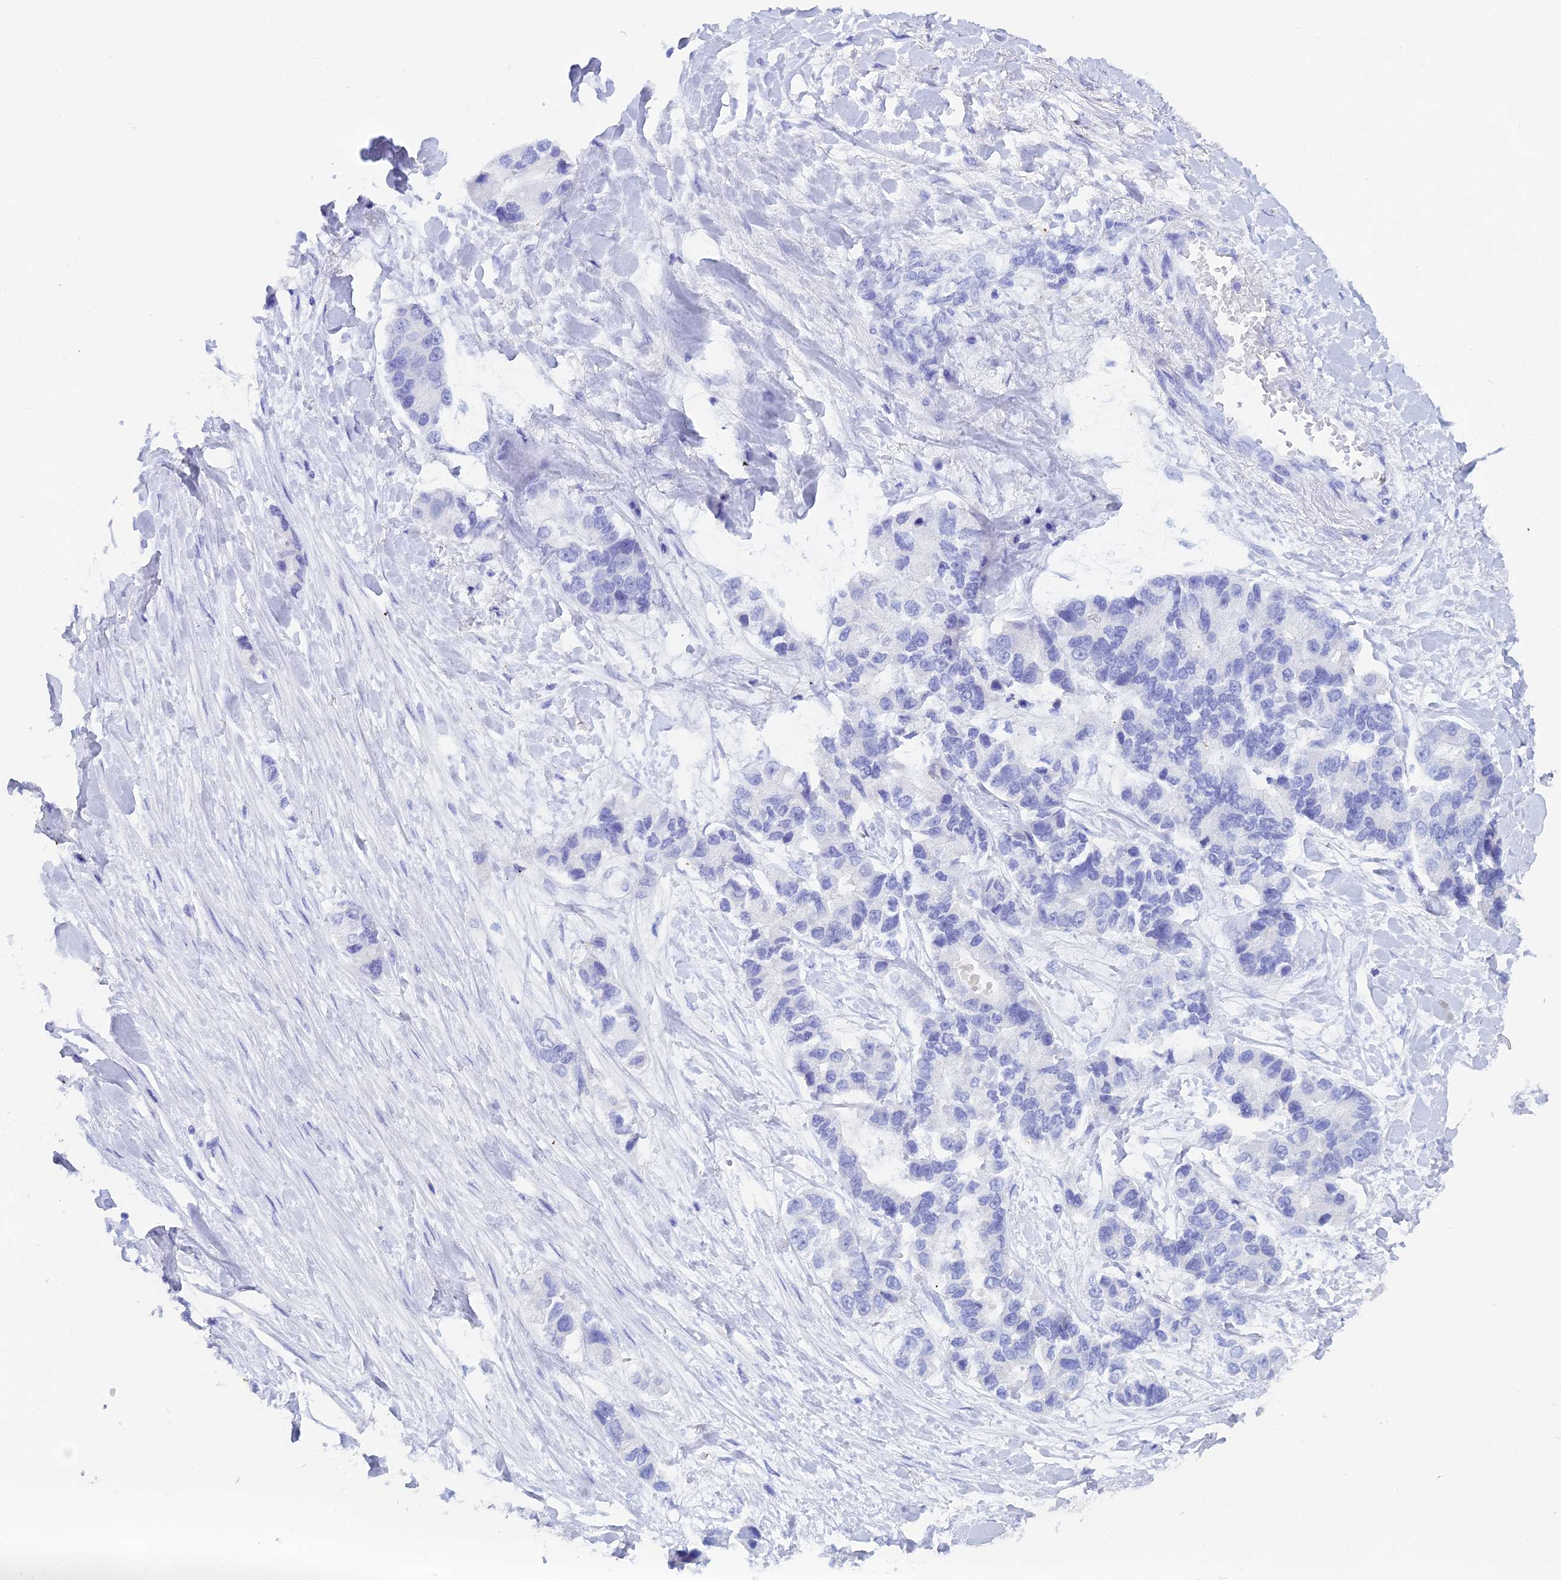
{"staining": {"intensity": "negative", "quantity": "none", "location": "none"}, "tissue": "lung cancer", "cell_type": "Tumor cells", "image_type": "cancer", "snomed": [{"axis": "morphology", "description": "Adenocarcinoma, NOS"}, {"axis": "topography", "description": "Lung"}], "caption": "This is an immunohistochemistry (IHC) histopathology image of lung cancer (adenocarcinoma). There is no positivity in tumor cells.", "gene": "REG1A", "patient": {"sex": "female", "age": 54}}